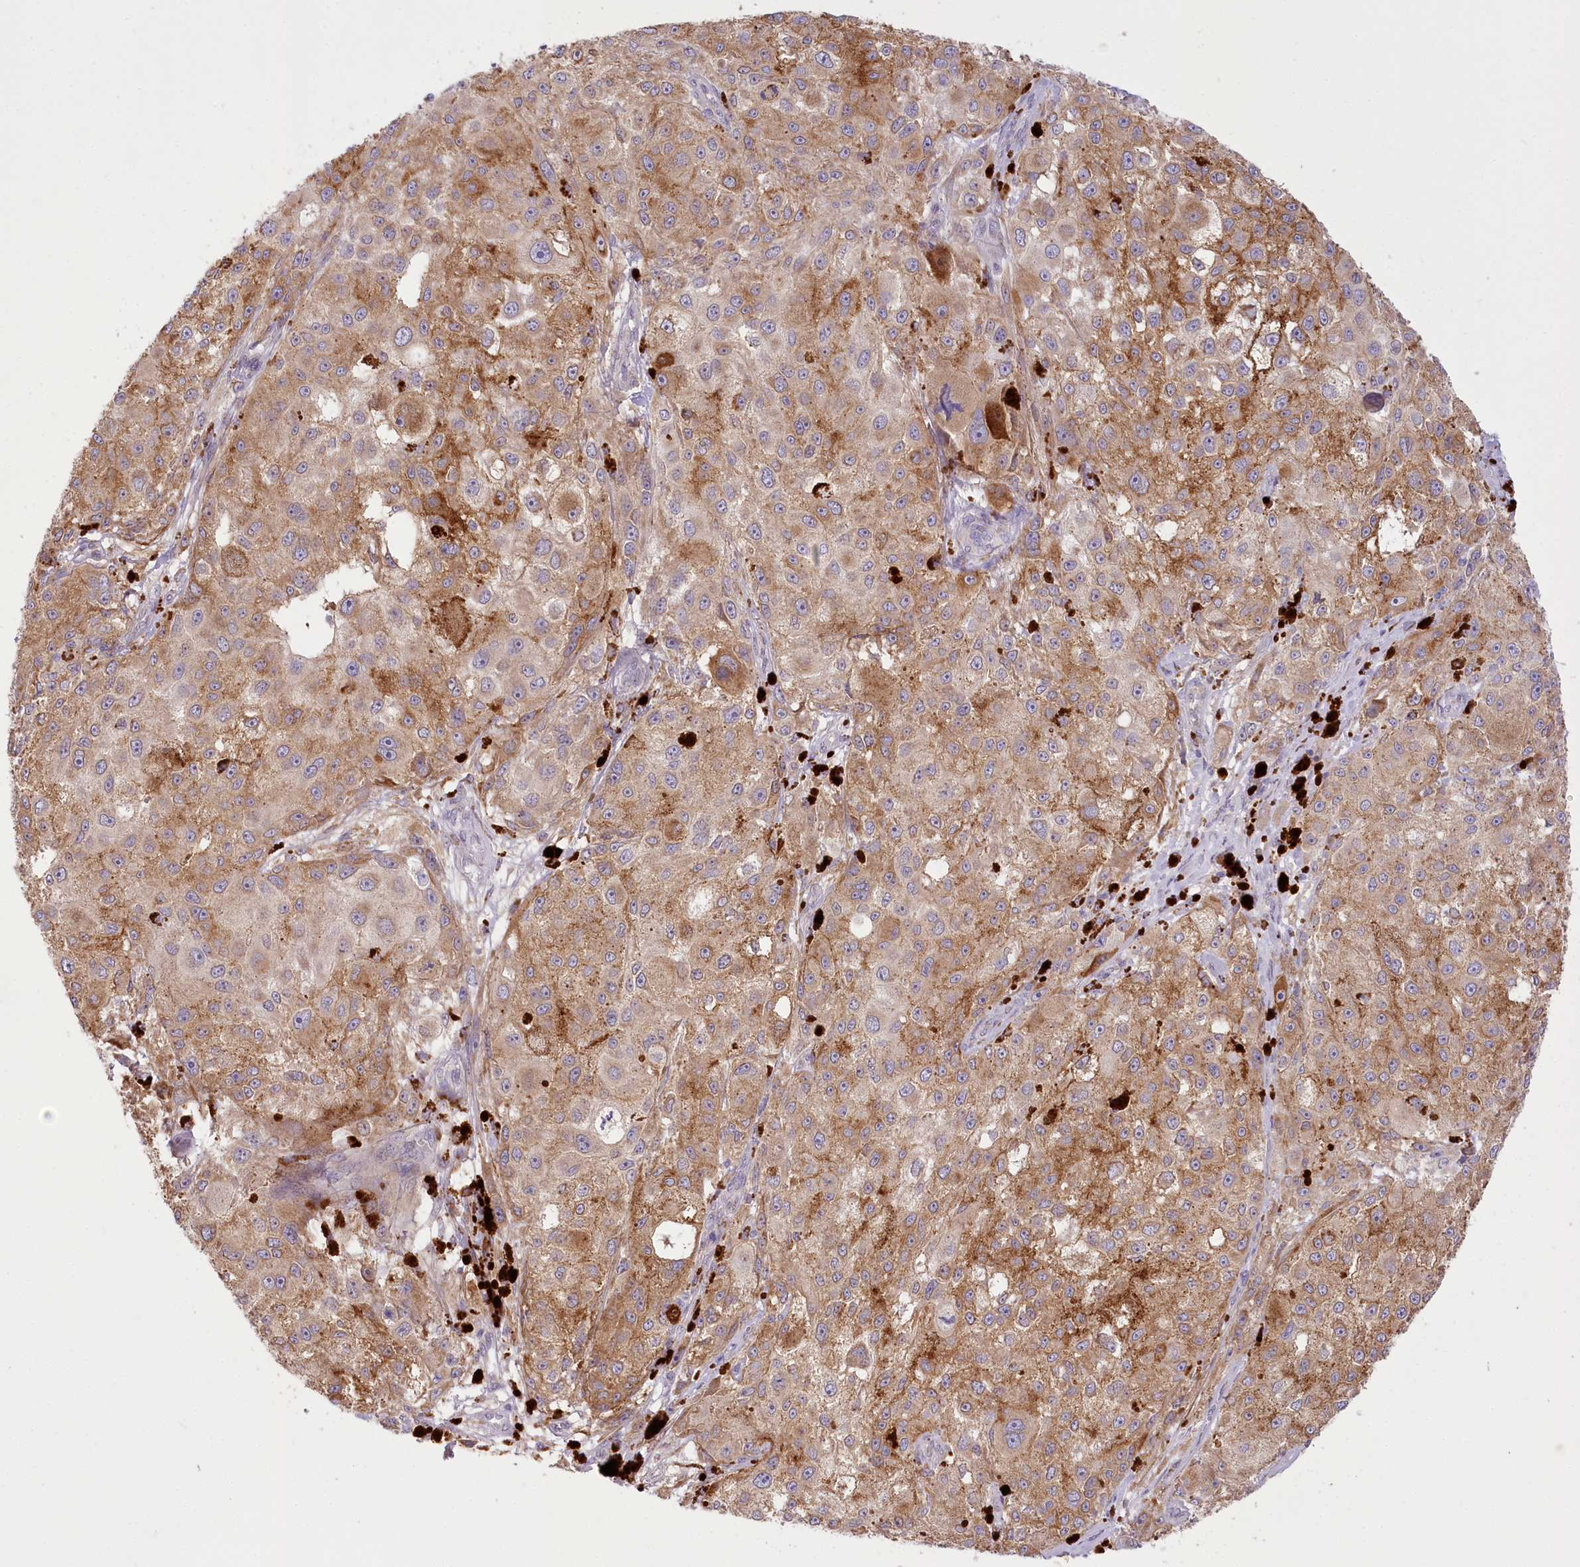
{"staining": {"intensity": "moderate", "quantity": ">75%", "location": "cytoplasmic/membranous"}, "tissue": "melanoma", "cell_type": "Tumor cells", "image_type": "cancer", "snomed": [{"axis": "morphology", "description": "Necrosis, NOS"}, {"axis": "morphology", "description": "Malignant melanoma, NOS"}, {"axis": "topography", "description": "Skin"}], "caption": "There is medium levels of moderate cytoplasmic/membranous expression in tumor cells of melanoma, as demonstrated by immunohistochemical staining (brown color).", "gene": "NCKAP5", "patient": {"sex": "female", "age": 87}}